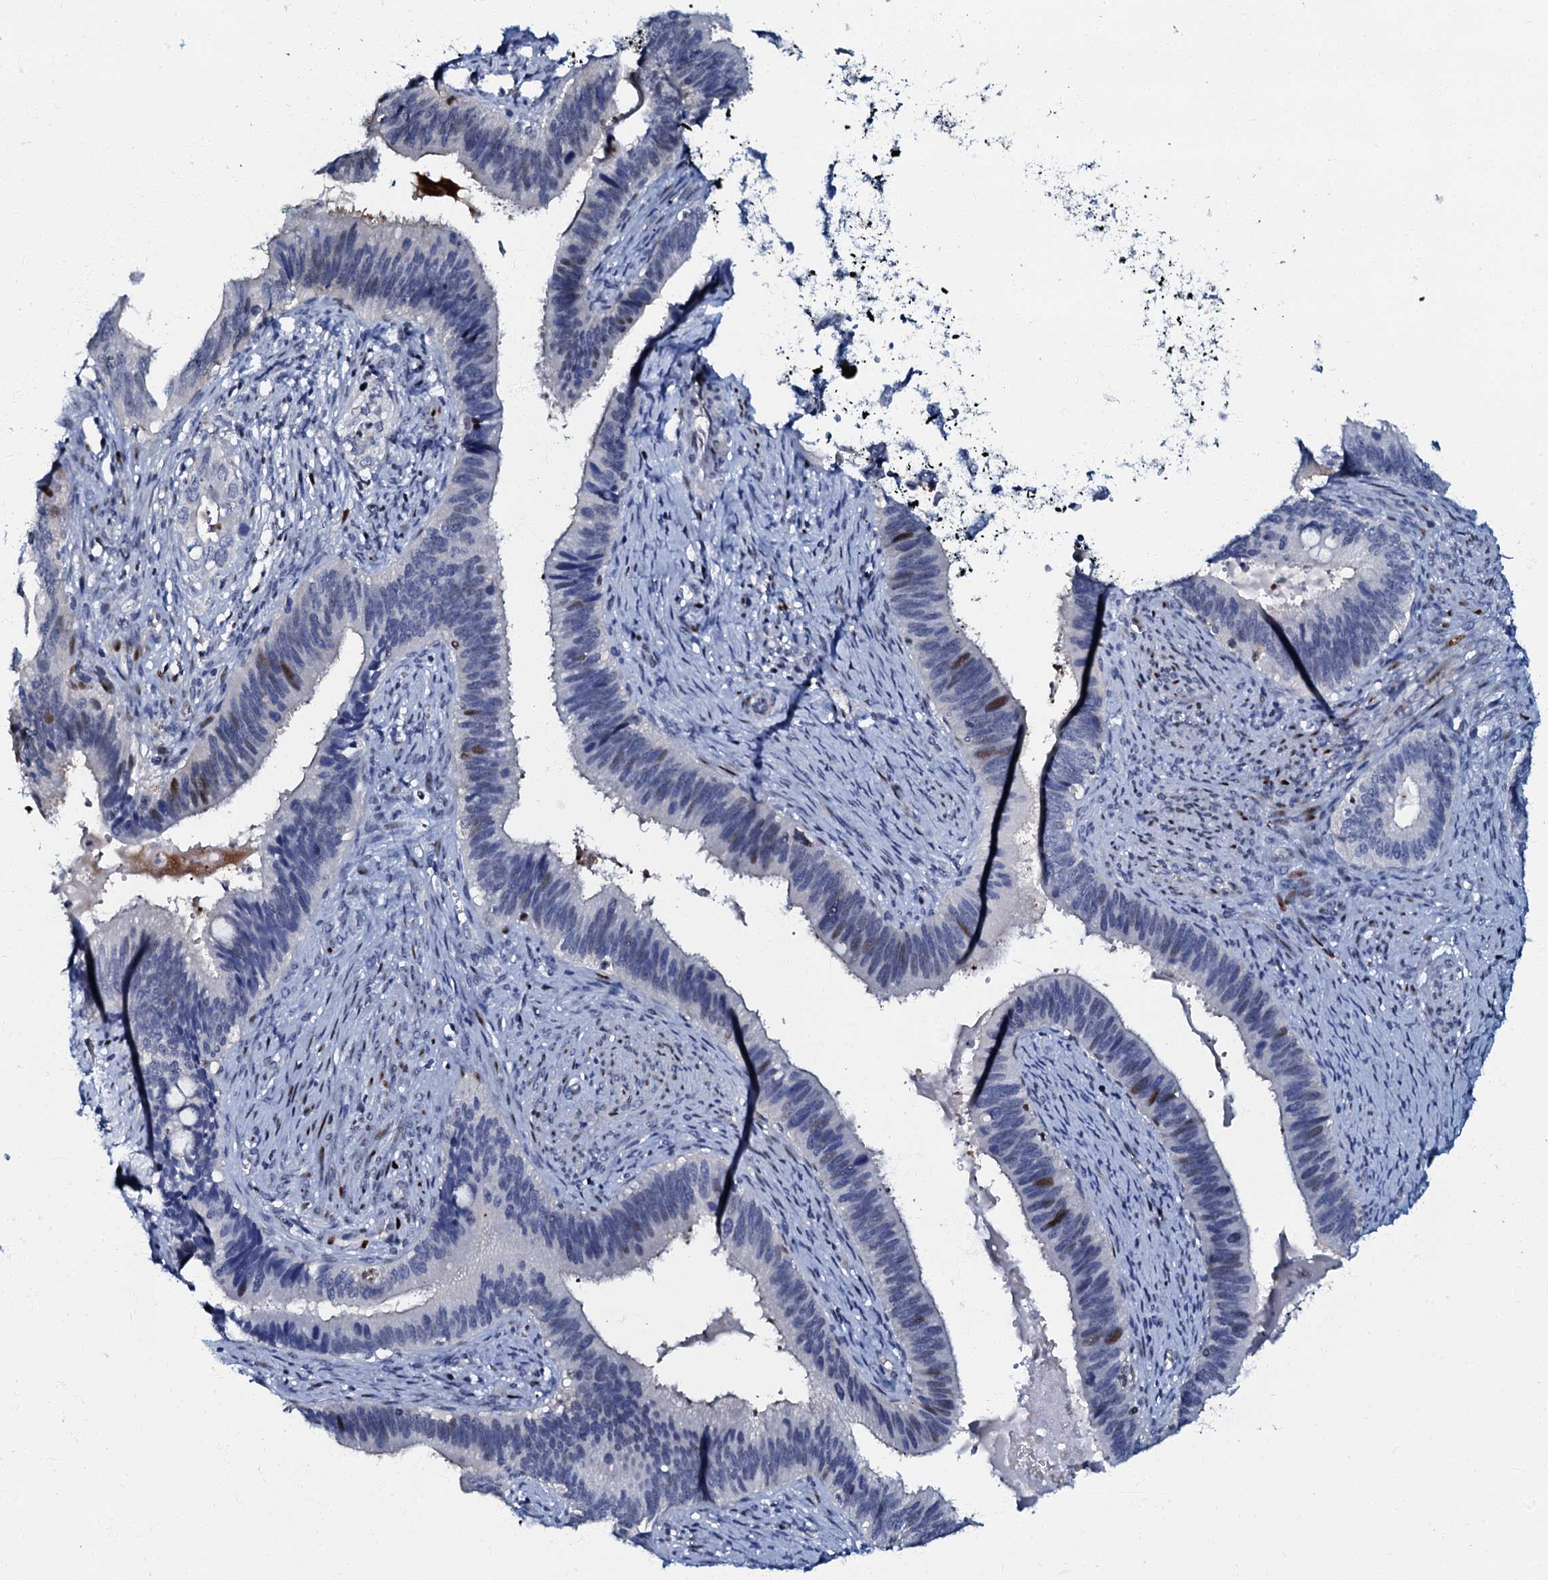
{"staining": {"intensity": "moderate", "quantity": "<25%", "location": "nuclear"}, "tissue": "cervical cancer", "cell_type": "Tumor cells", "image_type": "cancer", "snomed": [{"axis": "morphology", "description": "Adenocarcinoma, NOS"}, {"axis": "topography", "description": "Cervix"}], "caption": "Brown immunohistochemical staining in human cervical cancer demonstrates moderate nuclear staining in approximately <25% of tumor cells.", "gene": "MFSD5", "patient": {"sex": "female", "age": 42}}